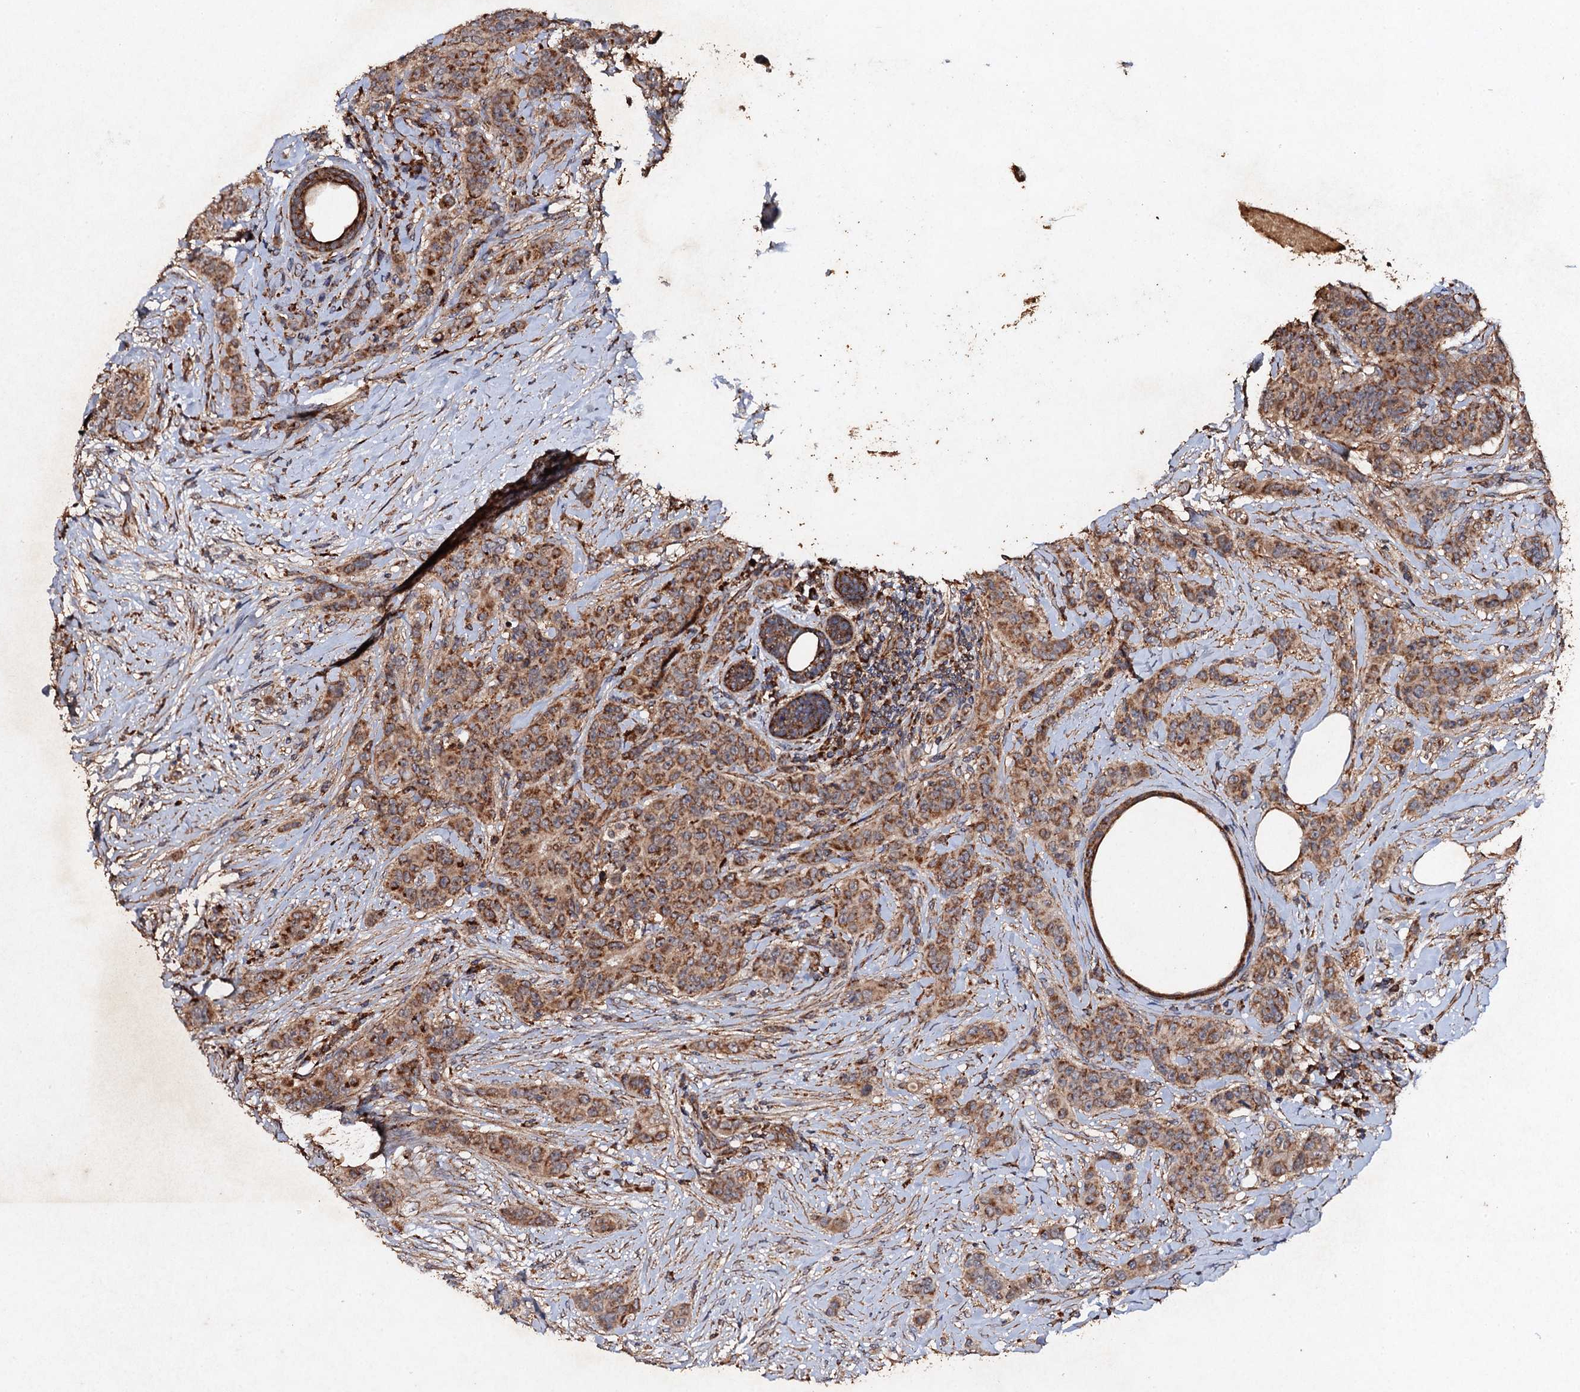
{"staining": {"intensity": "moderate", "quantity": ">75%", "location": "cytoplasmic/membranous"}, "tissue": "breast cancer", "cell_type": "Tumor cells", "image_type": "cancer", "snomed": [{"axis": "morphology", "description": "Duct carcinoma"}, {"axis": "topography", "description": "Breast"}], "caption": "About >75% of tumor cells in human breast intraductal carcinoma demonstrate moderate cytoplasmic/membranous protein expression as visualized by brown immunohistochemical staining.", "gene": "NDUFA13", "patient": {"sex": "female", "age": 40}}